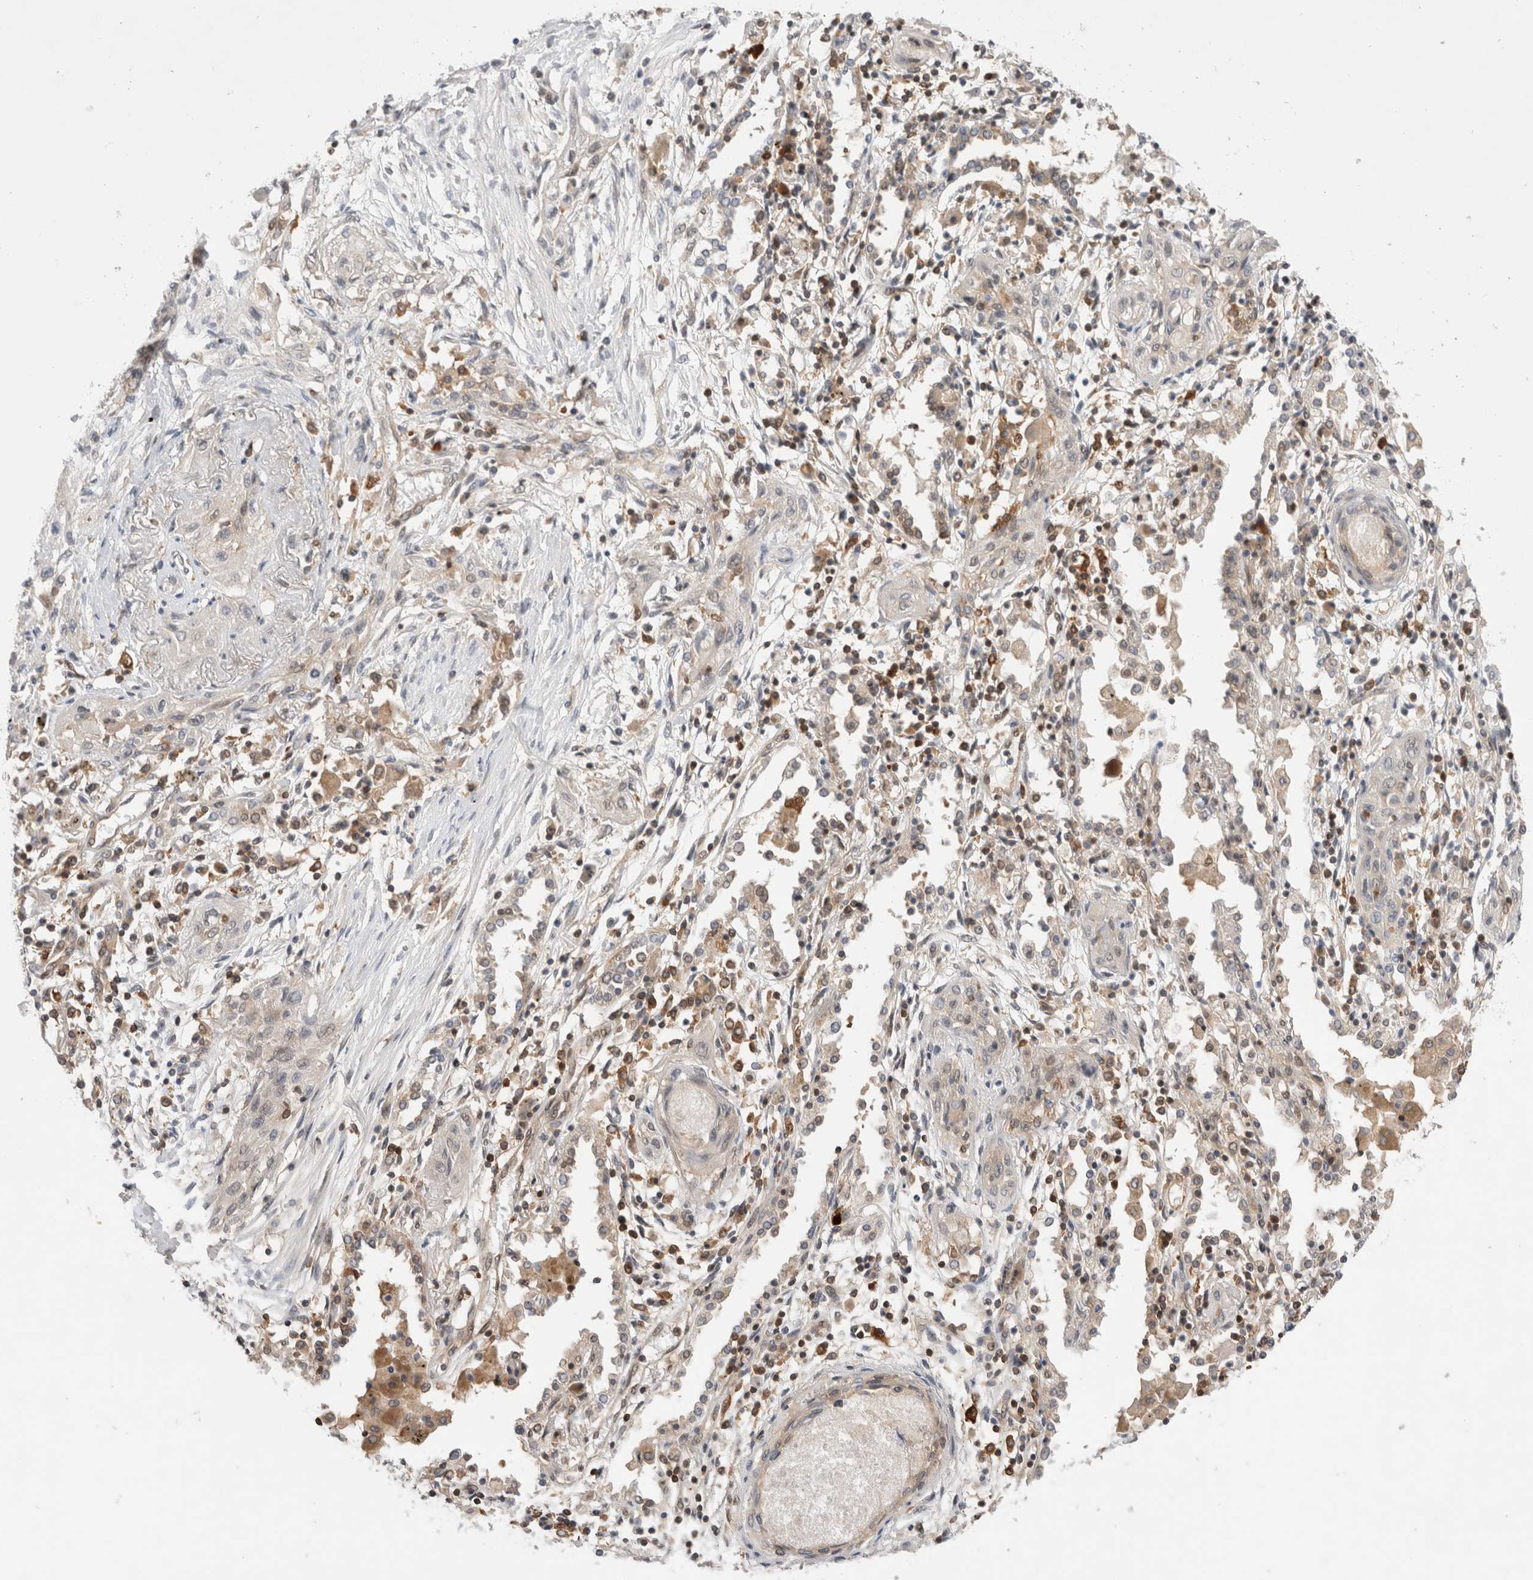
{"staining": {"intensity": "negative", "quantity": "none", "location": "none"}, "tissue": "lung cancer", "cell_type": "Tumor cells", "image_type": "cancer", "snomed": [{"axis": "morphology", "description": "Squamous cell carcinoma, NOS"}, {"axis": "topography", "description": "Lung"}], "caption": "There is no significant positivity in tumor cells of lung squamous cell carcinoma.", "gene": "NFKB1", "patient": {"sex": "female", "age": 47}}